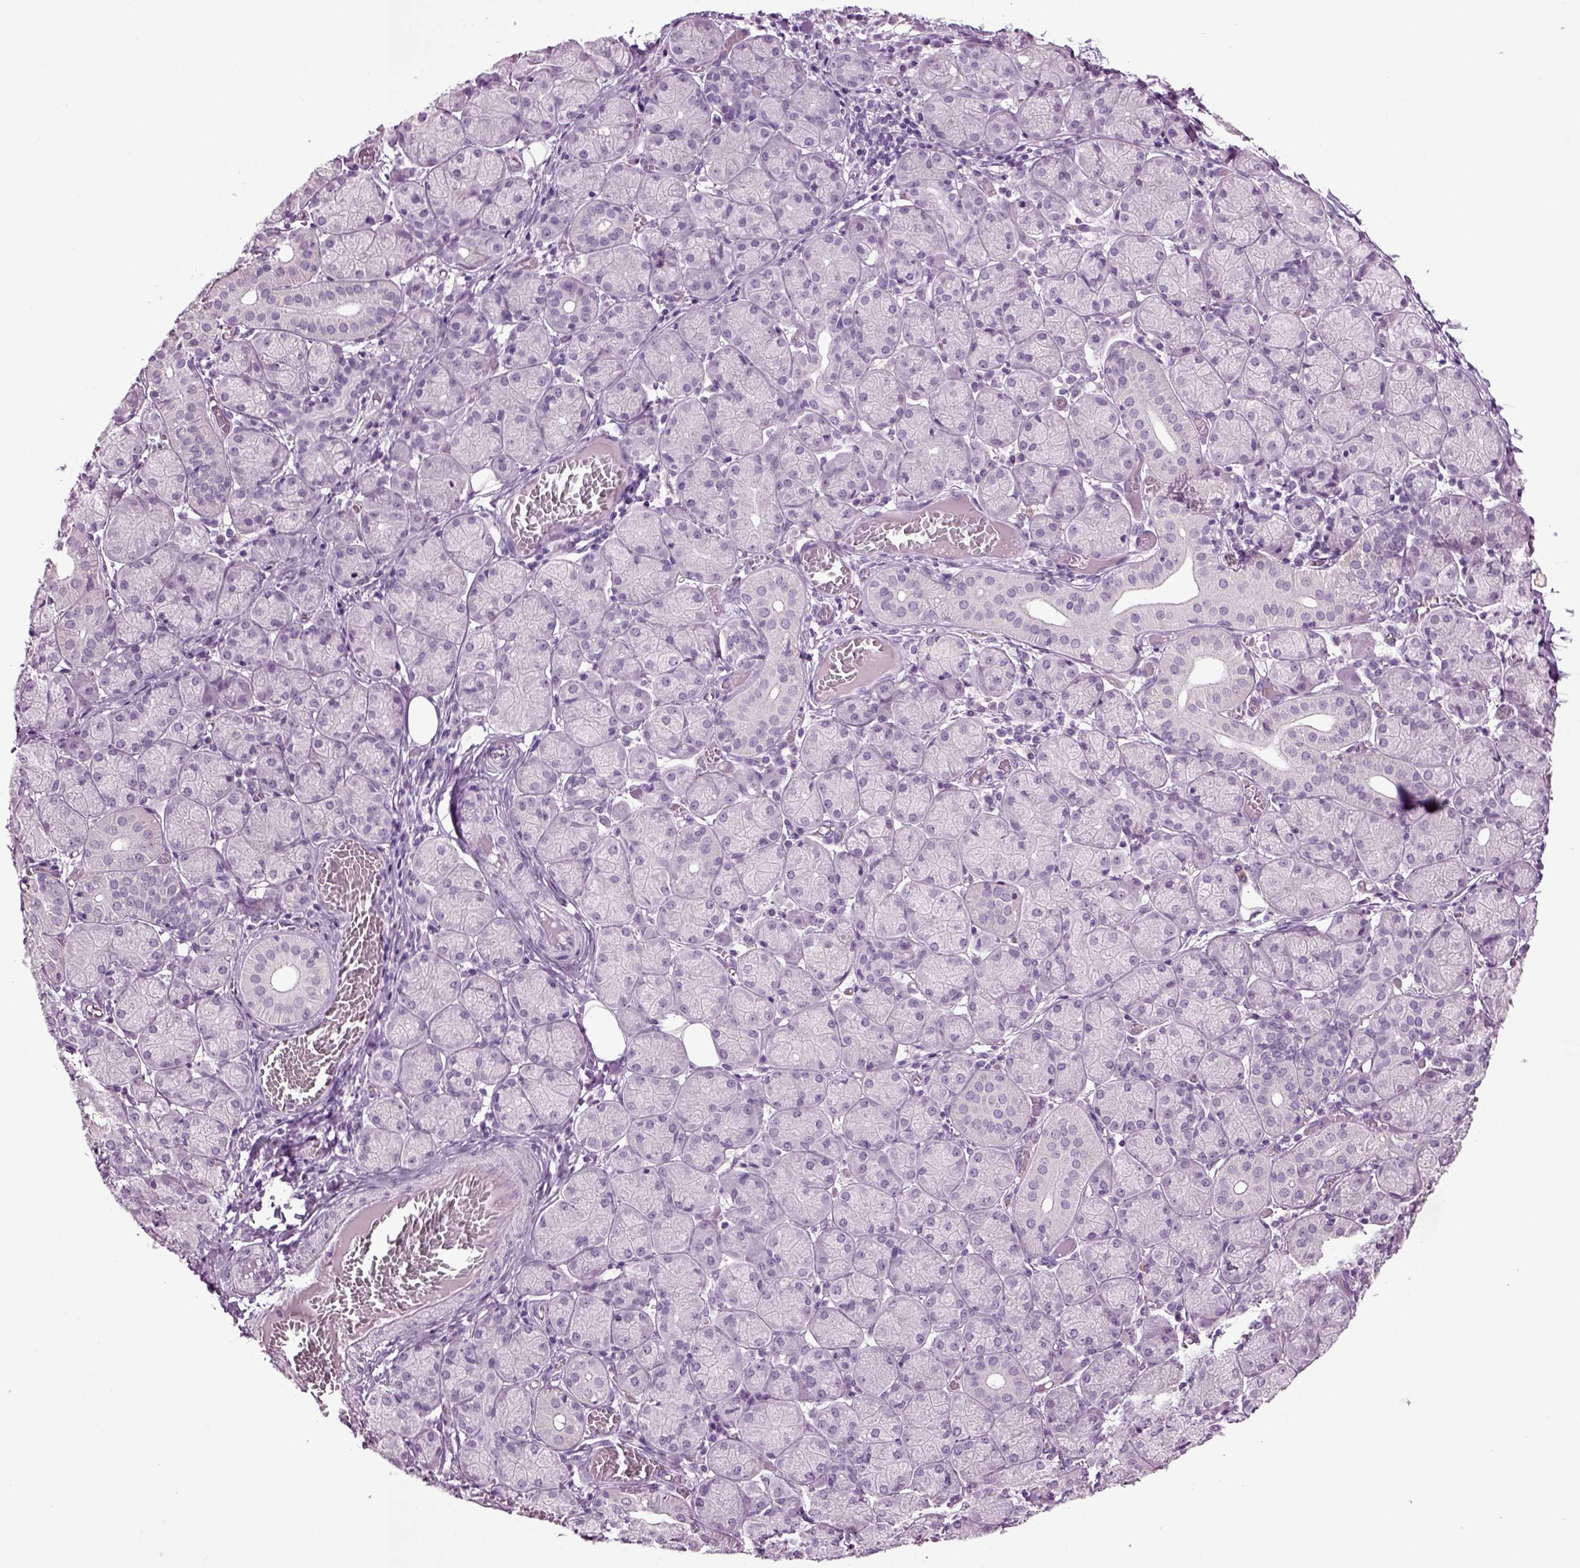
{"staining": {"intensity": "negative", "quantity": "none", "location": "none"}, "tissue": "salivary gland", "cell_type": "Glandular cells", "image_type": "normal", "snomed": [{"axis": "morphology", "description": "Normal tissue, NOS"}, {"axis": "topography", "description": "Salivary gland"}, {"axis": "topography", "description": "Peripheral nerve tissue"}], "caption": "Glandular cells show no significant positivity in benign salivary gland.", "gene": "SLC17A6", "patient": {"sex": "female", "age": 24}}